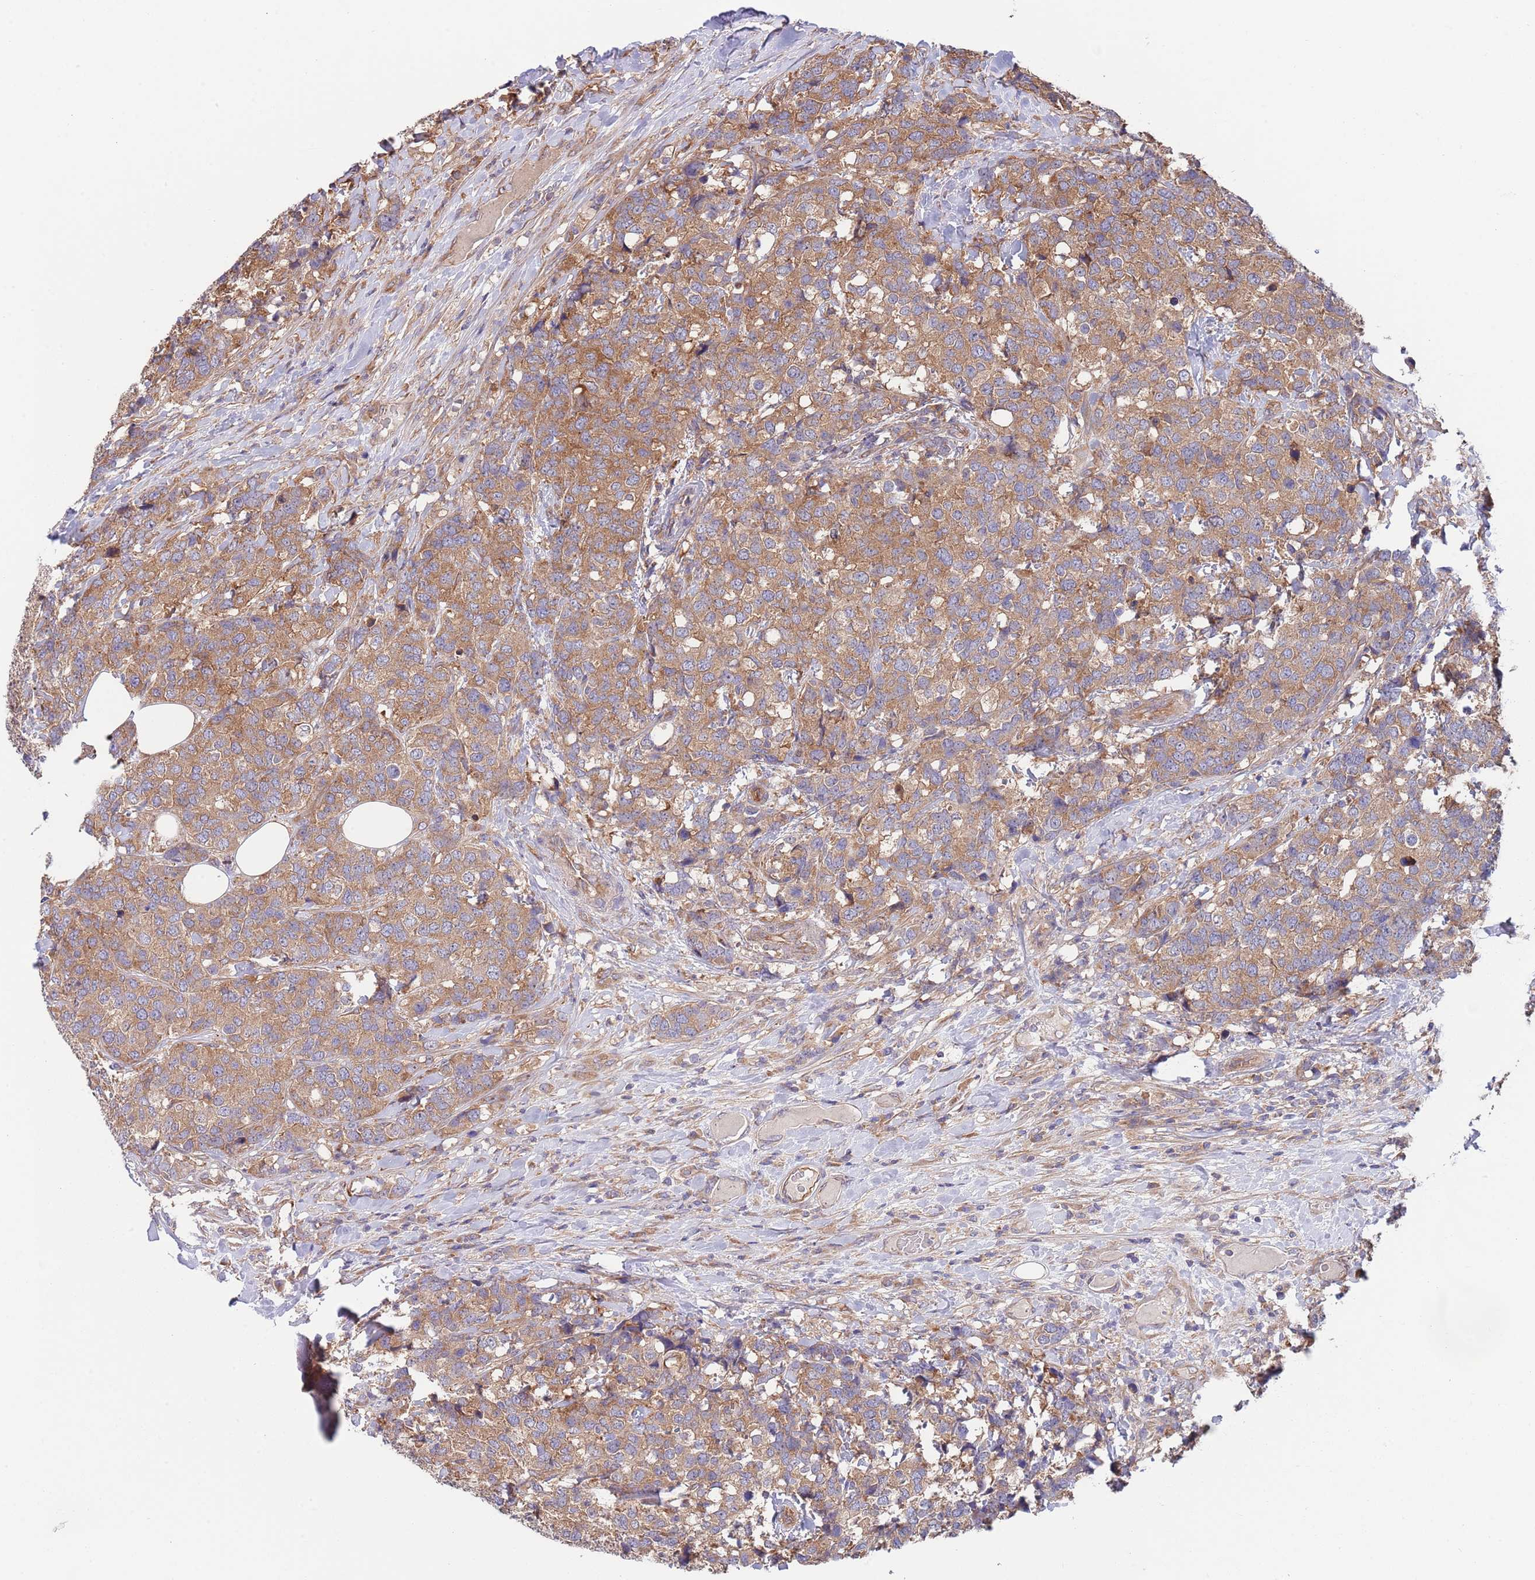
{"staining": {"intensity": "moderate", "quantity": ">75%", "location": "cytoplasmic/membranous"}, "tissue": "breast cancer", "cell_type": "Tumor cells", "image_type": "cancer", "snomed": [{"axis": "morphology", "description": "Lobular carcinoma"}, {"axis": "topography", "description": "Breast"}], "caption": "Moderate cytoplasmic/membranous expression is identified in approximately >75% of tumor cells in lobular carcinoma (breast).", "gene": "EIF3F", "patient": {"sex": "female", "age": 59}}